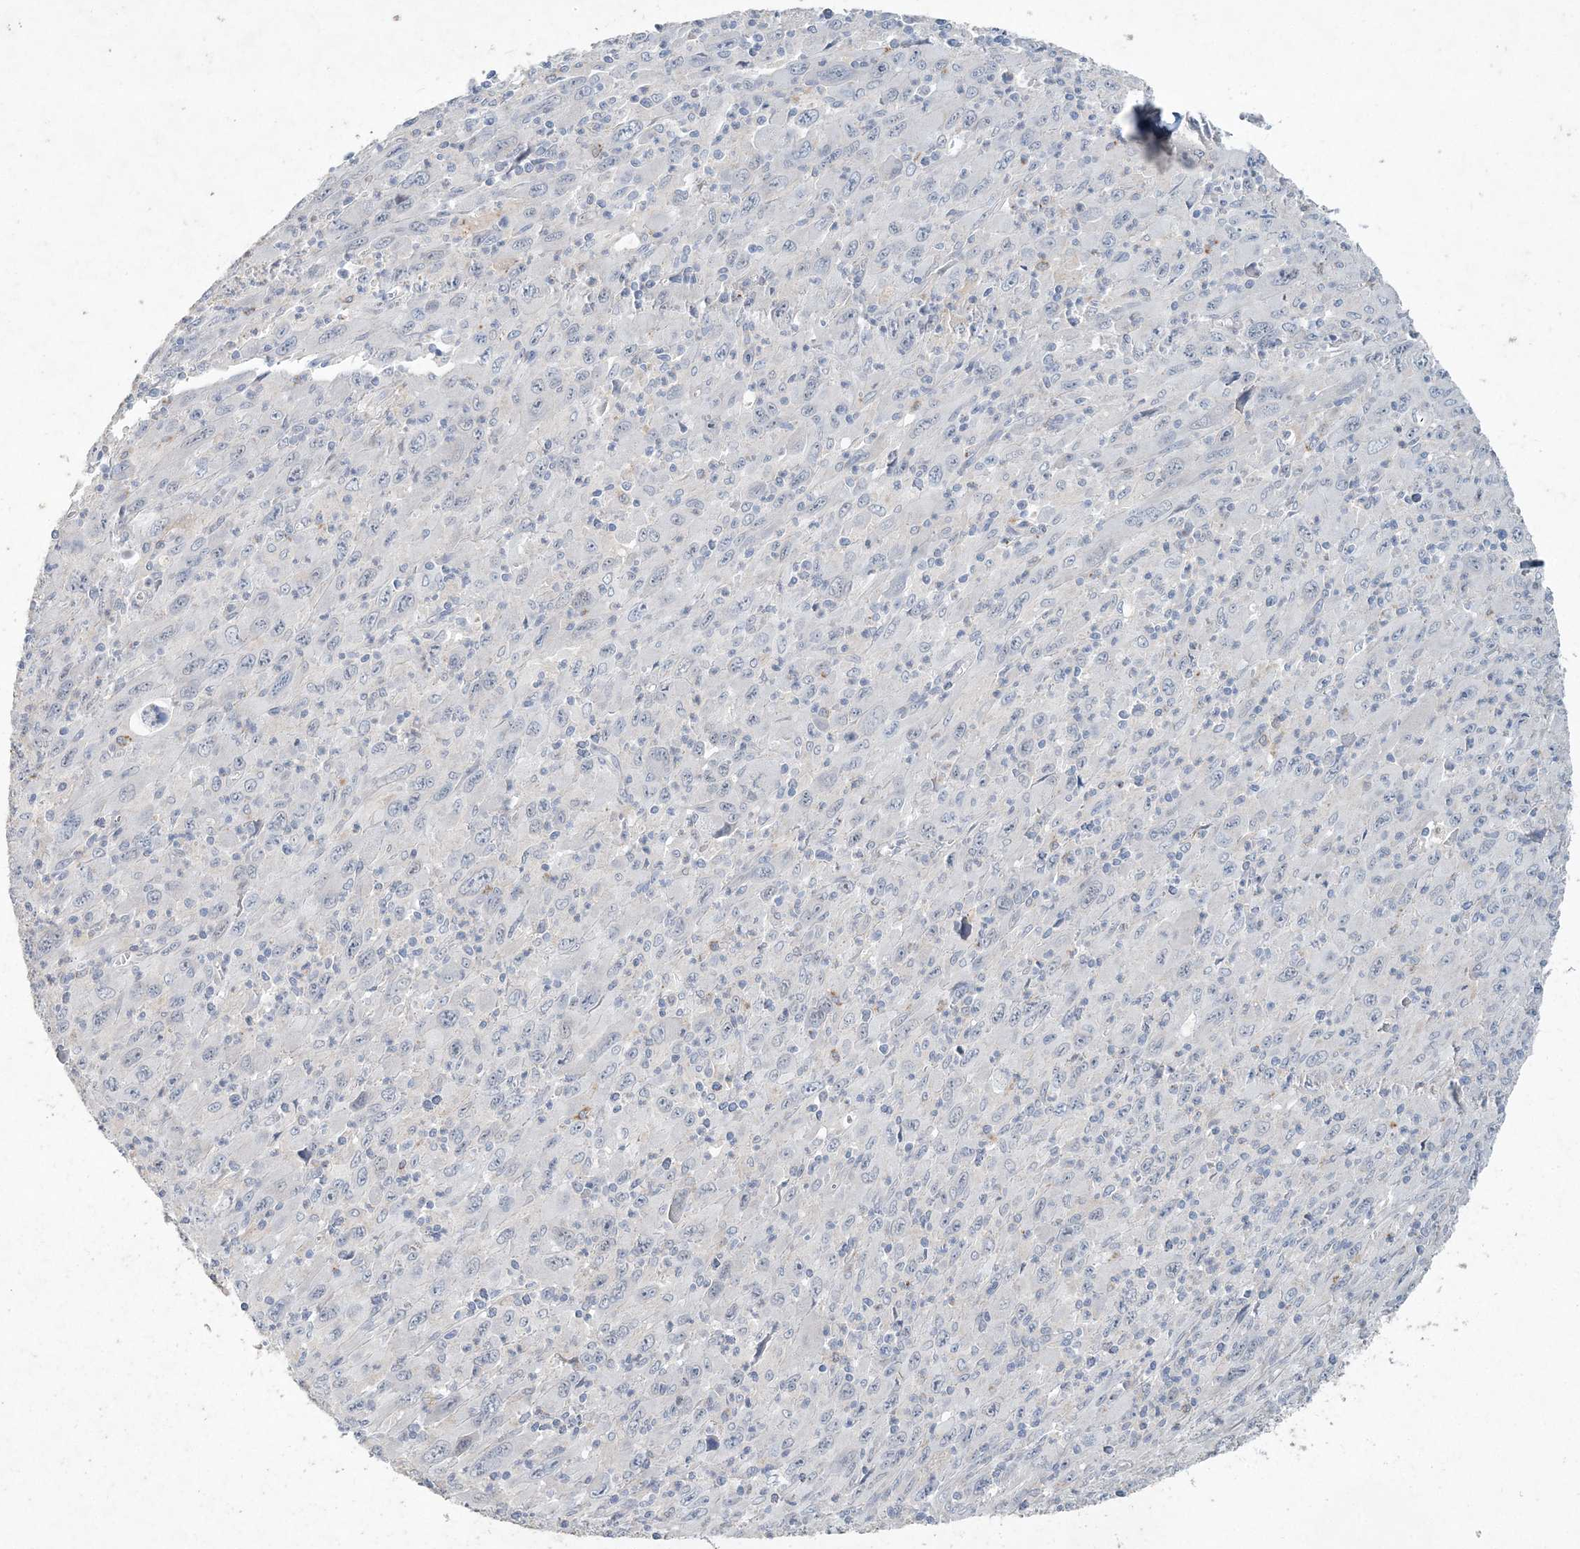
{"staining": {"intensity": "negative", "quantity": "none", "location": "none"}, "tissue": "melanoma", "cell_type": "Tumor cells", "image_type": "cancer", "snomed": [{"axis": "morphology", "description": "Malignant melanoma, Metastatic site"}, {"axis": "topography", "description": "Skin"}], "caption": "The IHC micrograph has no significant positivity in tumor cells of melanoma tissue.", "gene": "DNAH5", "patient": {"sex": "female", "age": 56}}